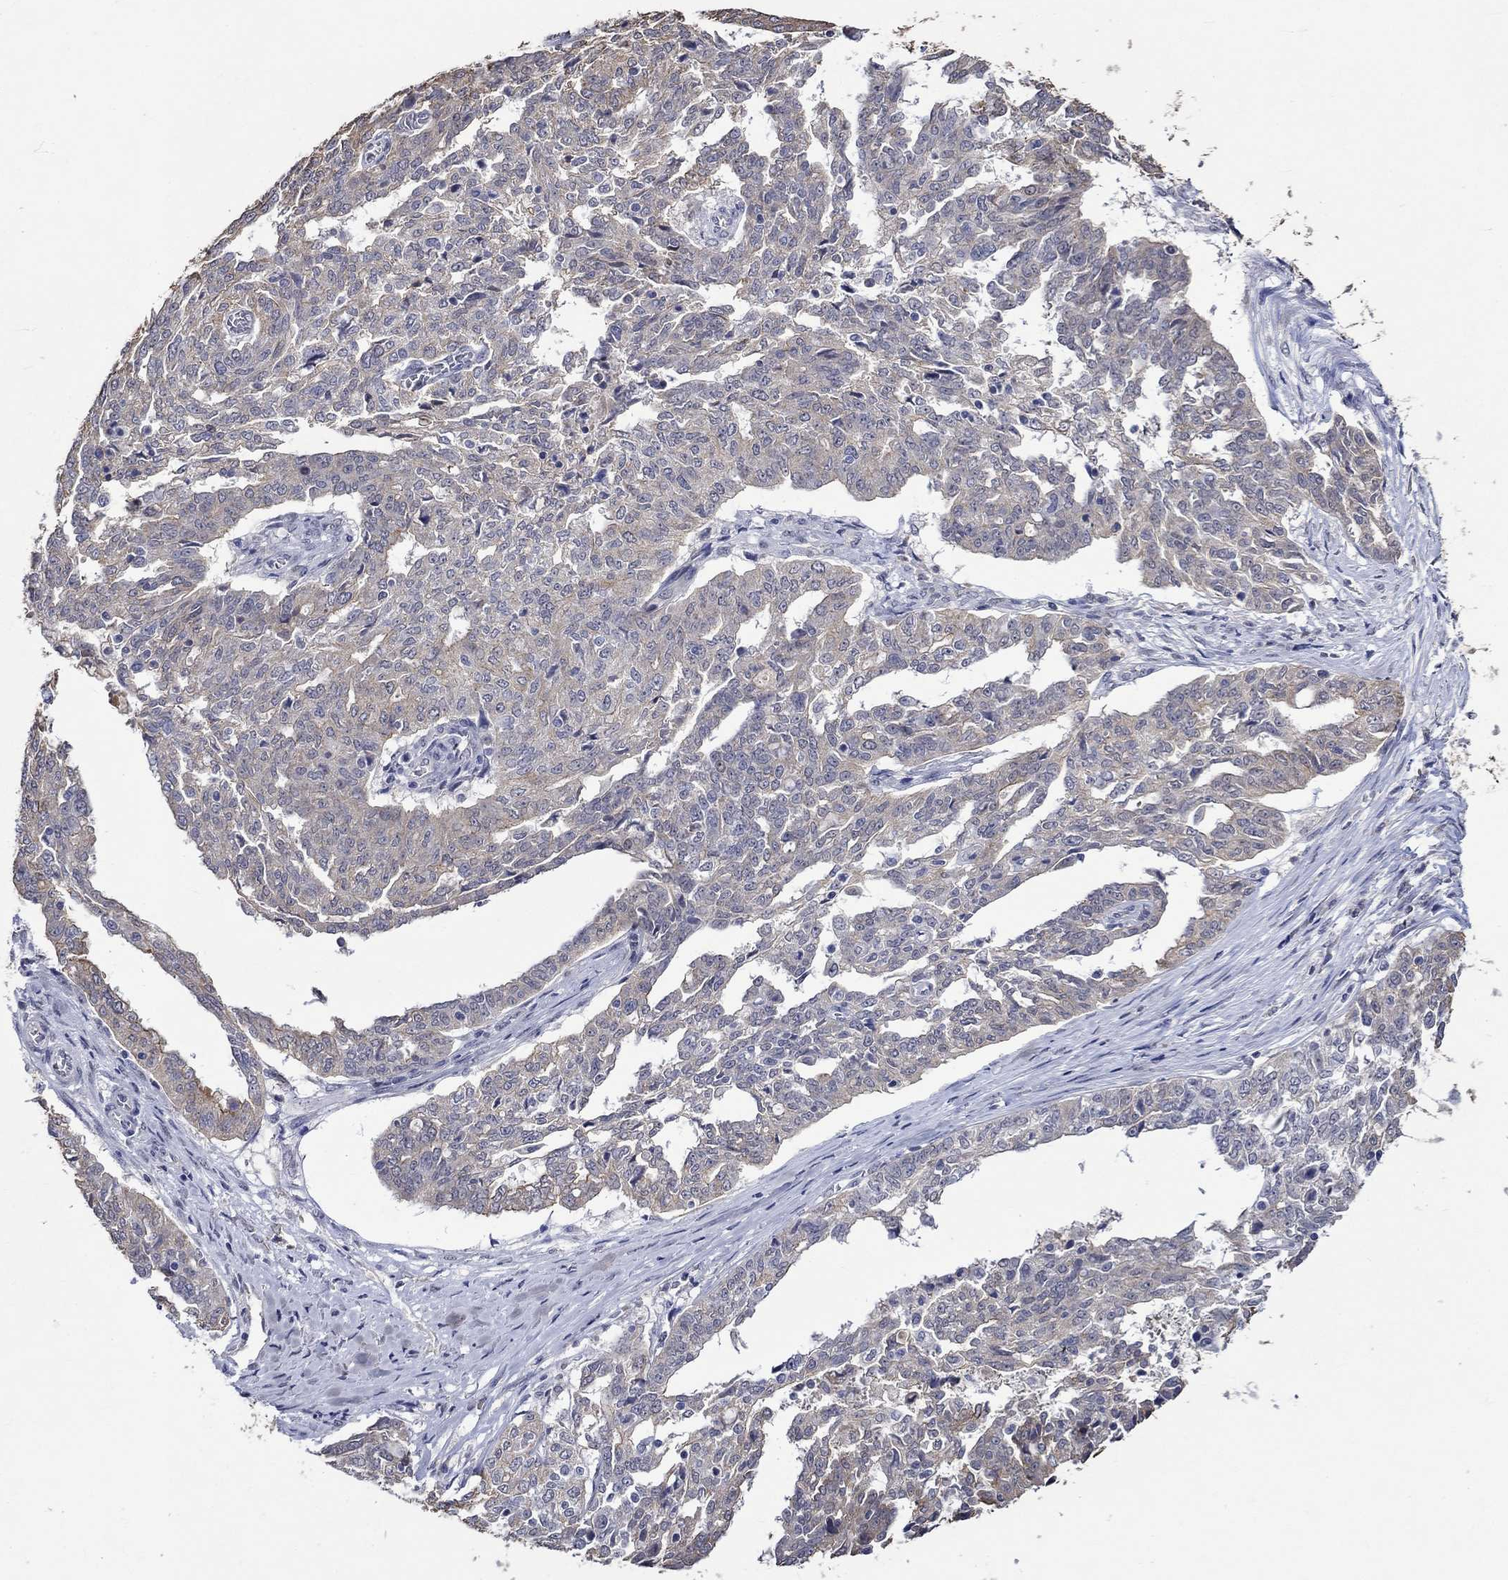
{"staining": {"intensity": "negative", "quantity": "none", "location": "none"}, "tissue": "ovarian cancer", "cell_type": "Tumor cells", "image_type": "cancer", "snomed": [{"axis": "morphology", "description": "Cystadenocarcinoma, serous, NOS"}, {"axis": "topography", "description": "Ovary"}], "caption": "The micrograph displays no staining of tumor cells in serous cystadenocarcinoma (ovarian).", "gene": "DDX3Y", "patient": {"sex": "female", "age": 67}}